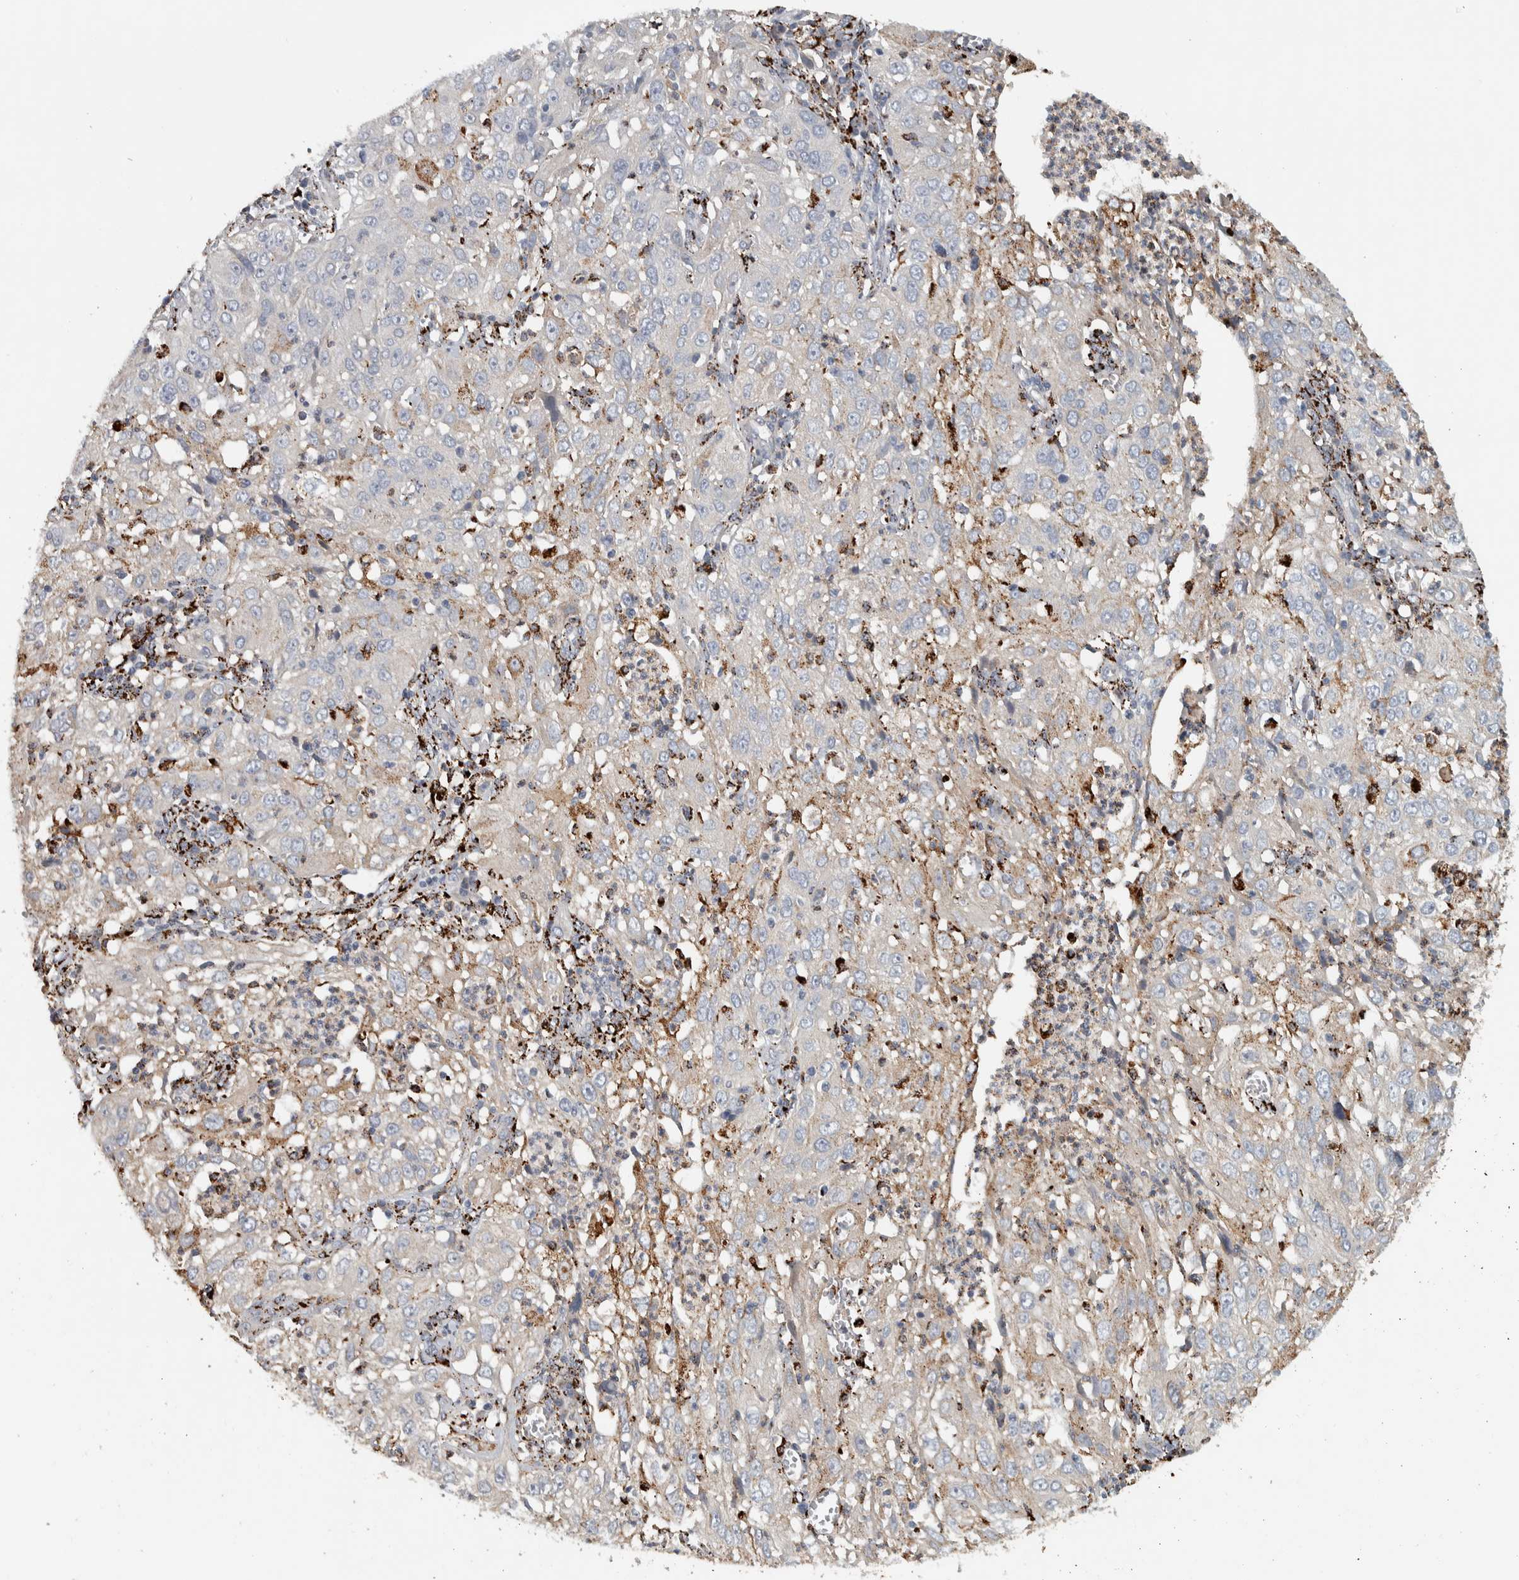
{"staining": {"intensity": "negative", "quantity": "none", "location": "none"}, "tissue": "cervical cancer", "cell_type": "Tumor cells", "image_type": "cancer", "snomed": [{"axis": "morphology", "description": "Squamous cell carcinoma, NOS"}, {"axis": "topography", "description": "Cervix"}], "caption": "A high-resolution photomicrograph shows immunohistochemistry staining of squamous cell carcinoma (cervical), which displays no significant positivity in tumor cells.", "gene": "FAM78A", "patient": {"sex": "female", "age": 32}}